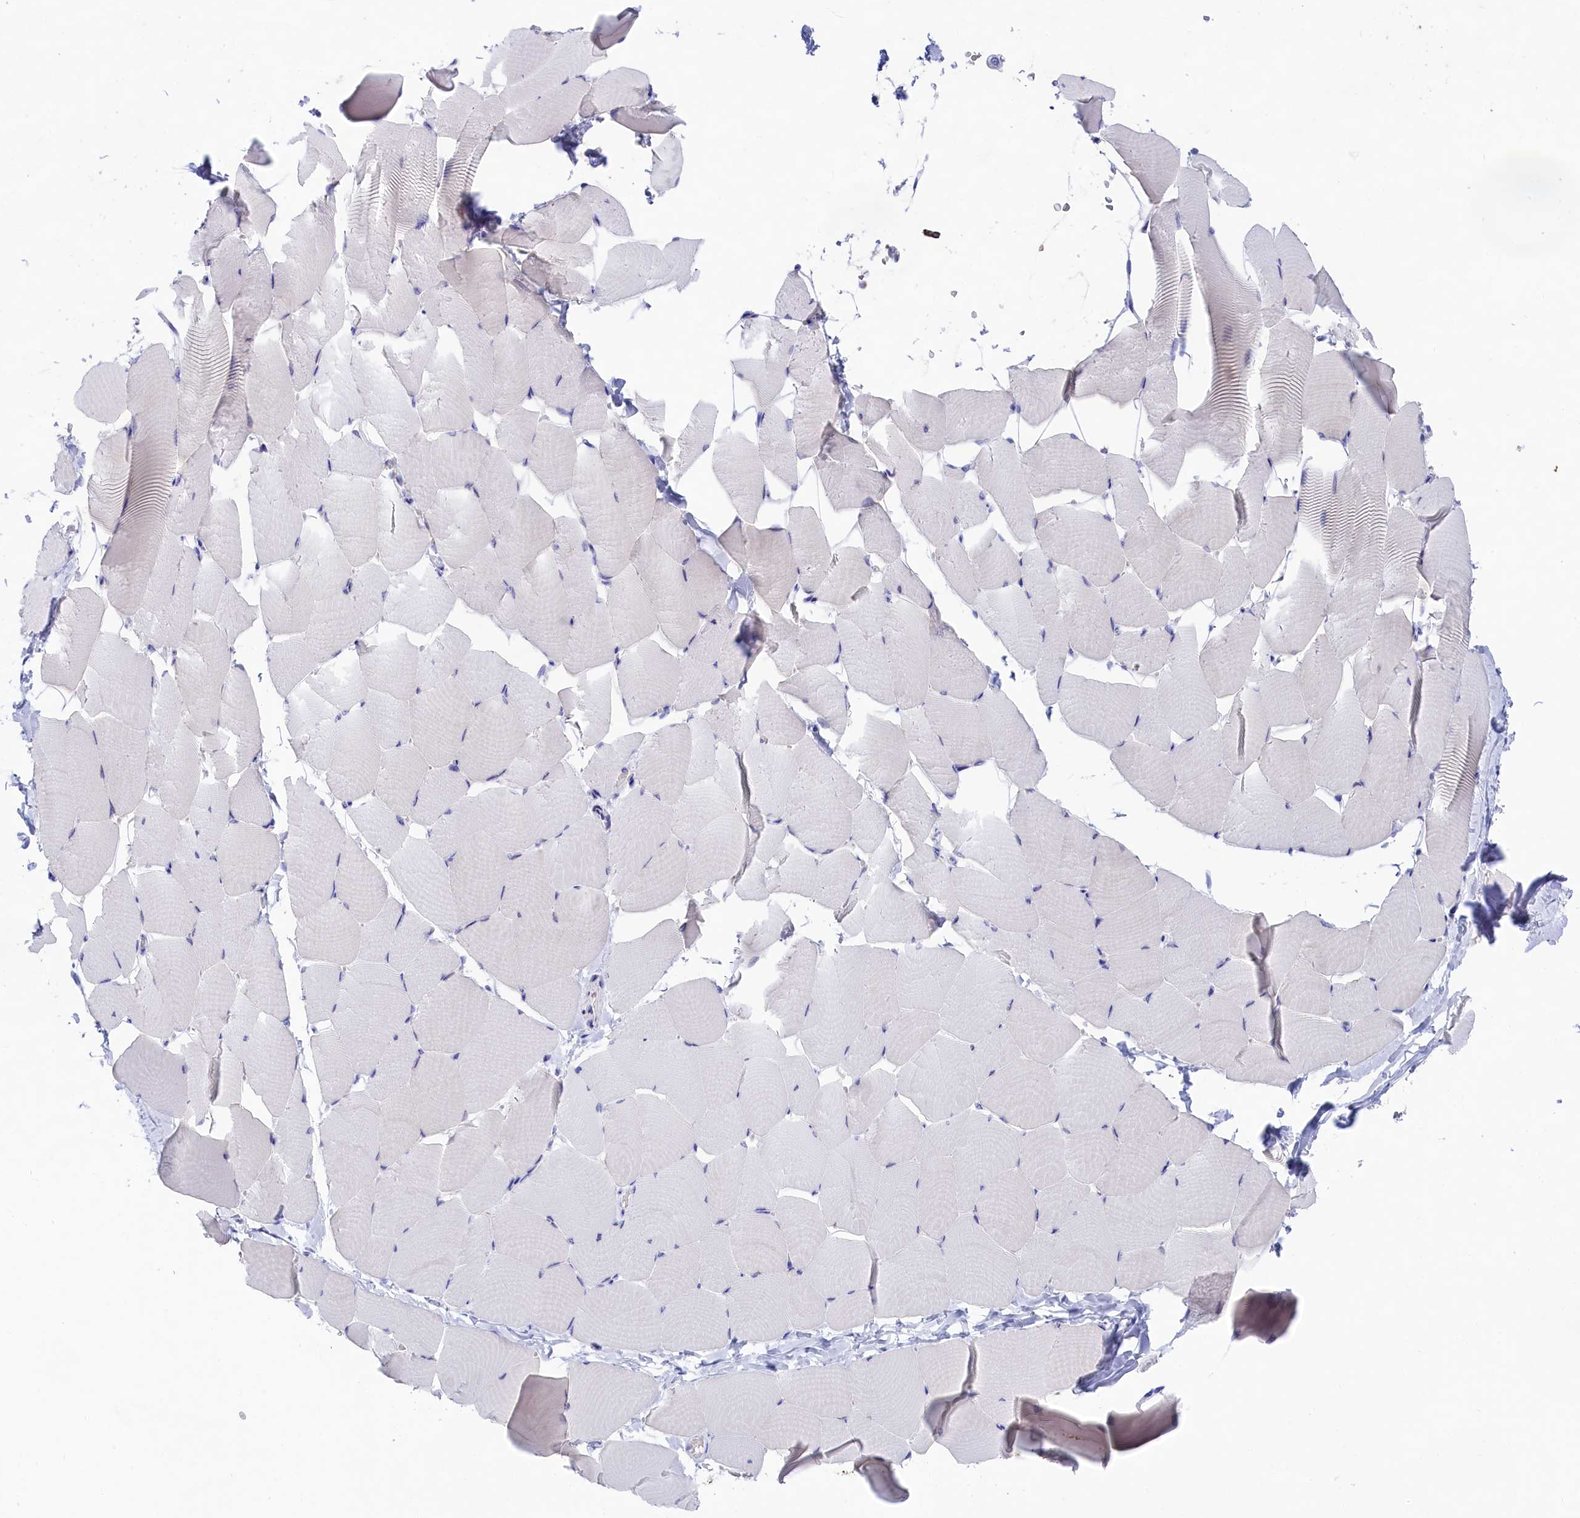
{"staining": {"intensity": "negative", "quantity": "none", "location": "none"}, "tissue": "skeletal muscle", "cell_type": "Myocytes", "image_type": "normal", "snomed": [{"axis": "morphology", "description": "Normal tissue, NOS"}, {"axis": "topography", "description": "Skeletal muscle"}], "caption": "This histopathology image is of unremarkable skeletal muscle stained with immunohistochemistry to label a protein in brown with the nuclei are counter-stained blue. There is no expression in myocytes. (DAB immunohistochemistry (IHC) visualized using brightfield microscopy, high magnification).", "gene": "SULT2A1", "patient": {"sex": "male", "age": 25}}